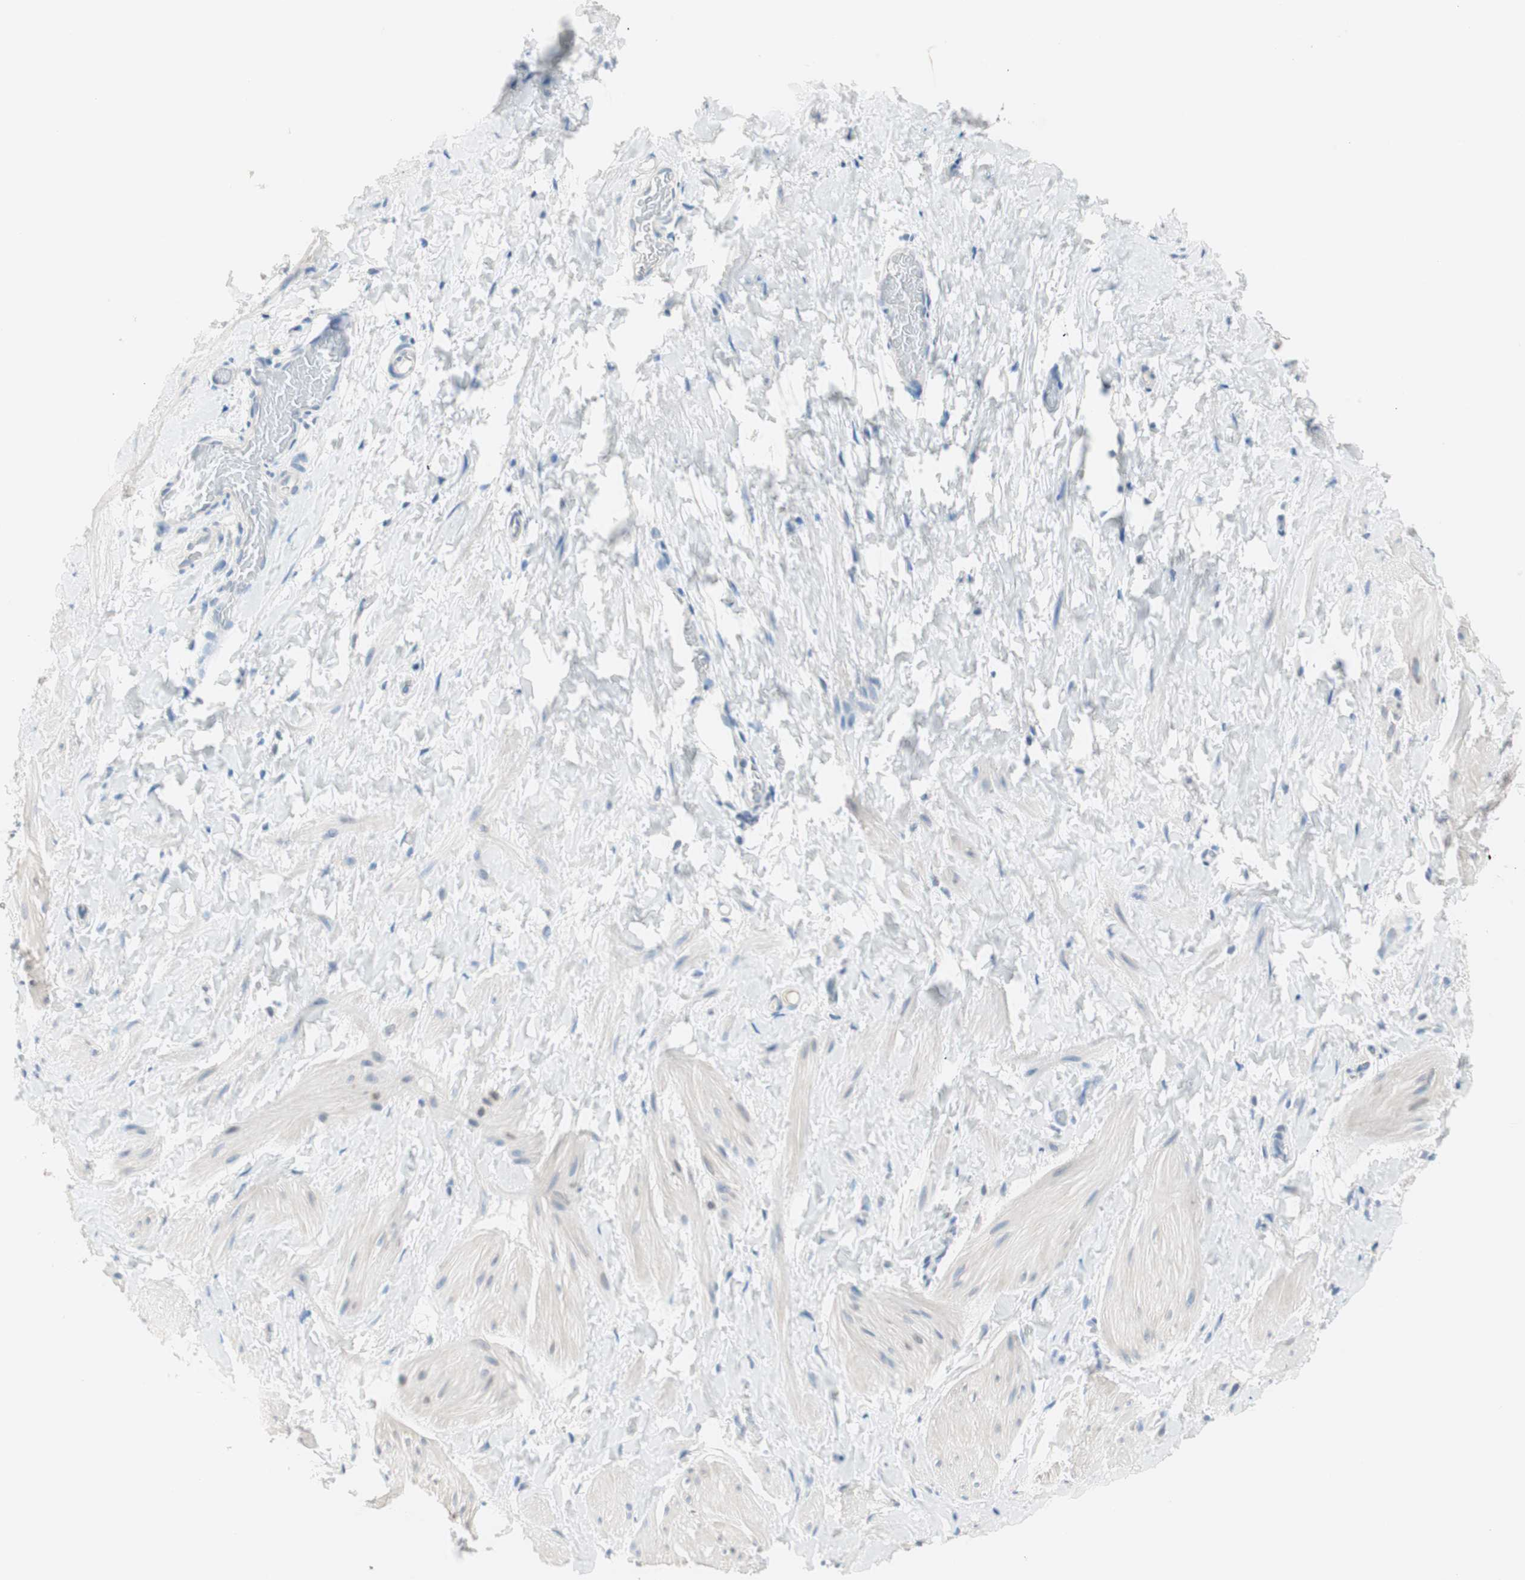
{"staining": {"intensity": "negative", "quantity": "none", "location": "none"}, "tissue": "smooth muscle", "cell_type": "Smooth muscle cells", "image_type": "normal", "snomed": [{"axis": "morphology", "description": "Normal tissue, NOS"}, {"axis": "topography", "description": "Smooth muscle"}], "caption": "Histopathology image shows no protein staining in smooth muscle cells of normal smooth muscle.", "gene": "VIL1", "patient": {"sex": "male", "age": 16}}